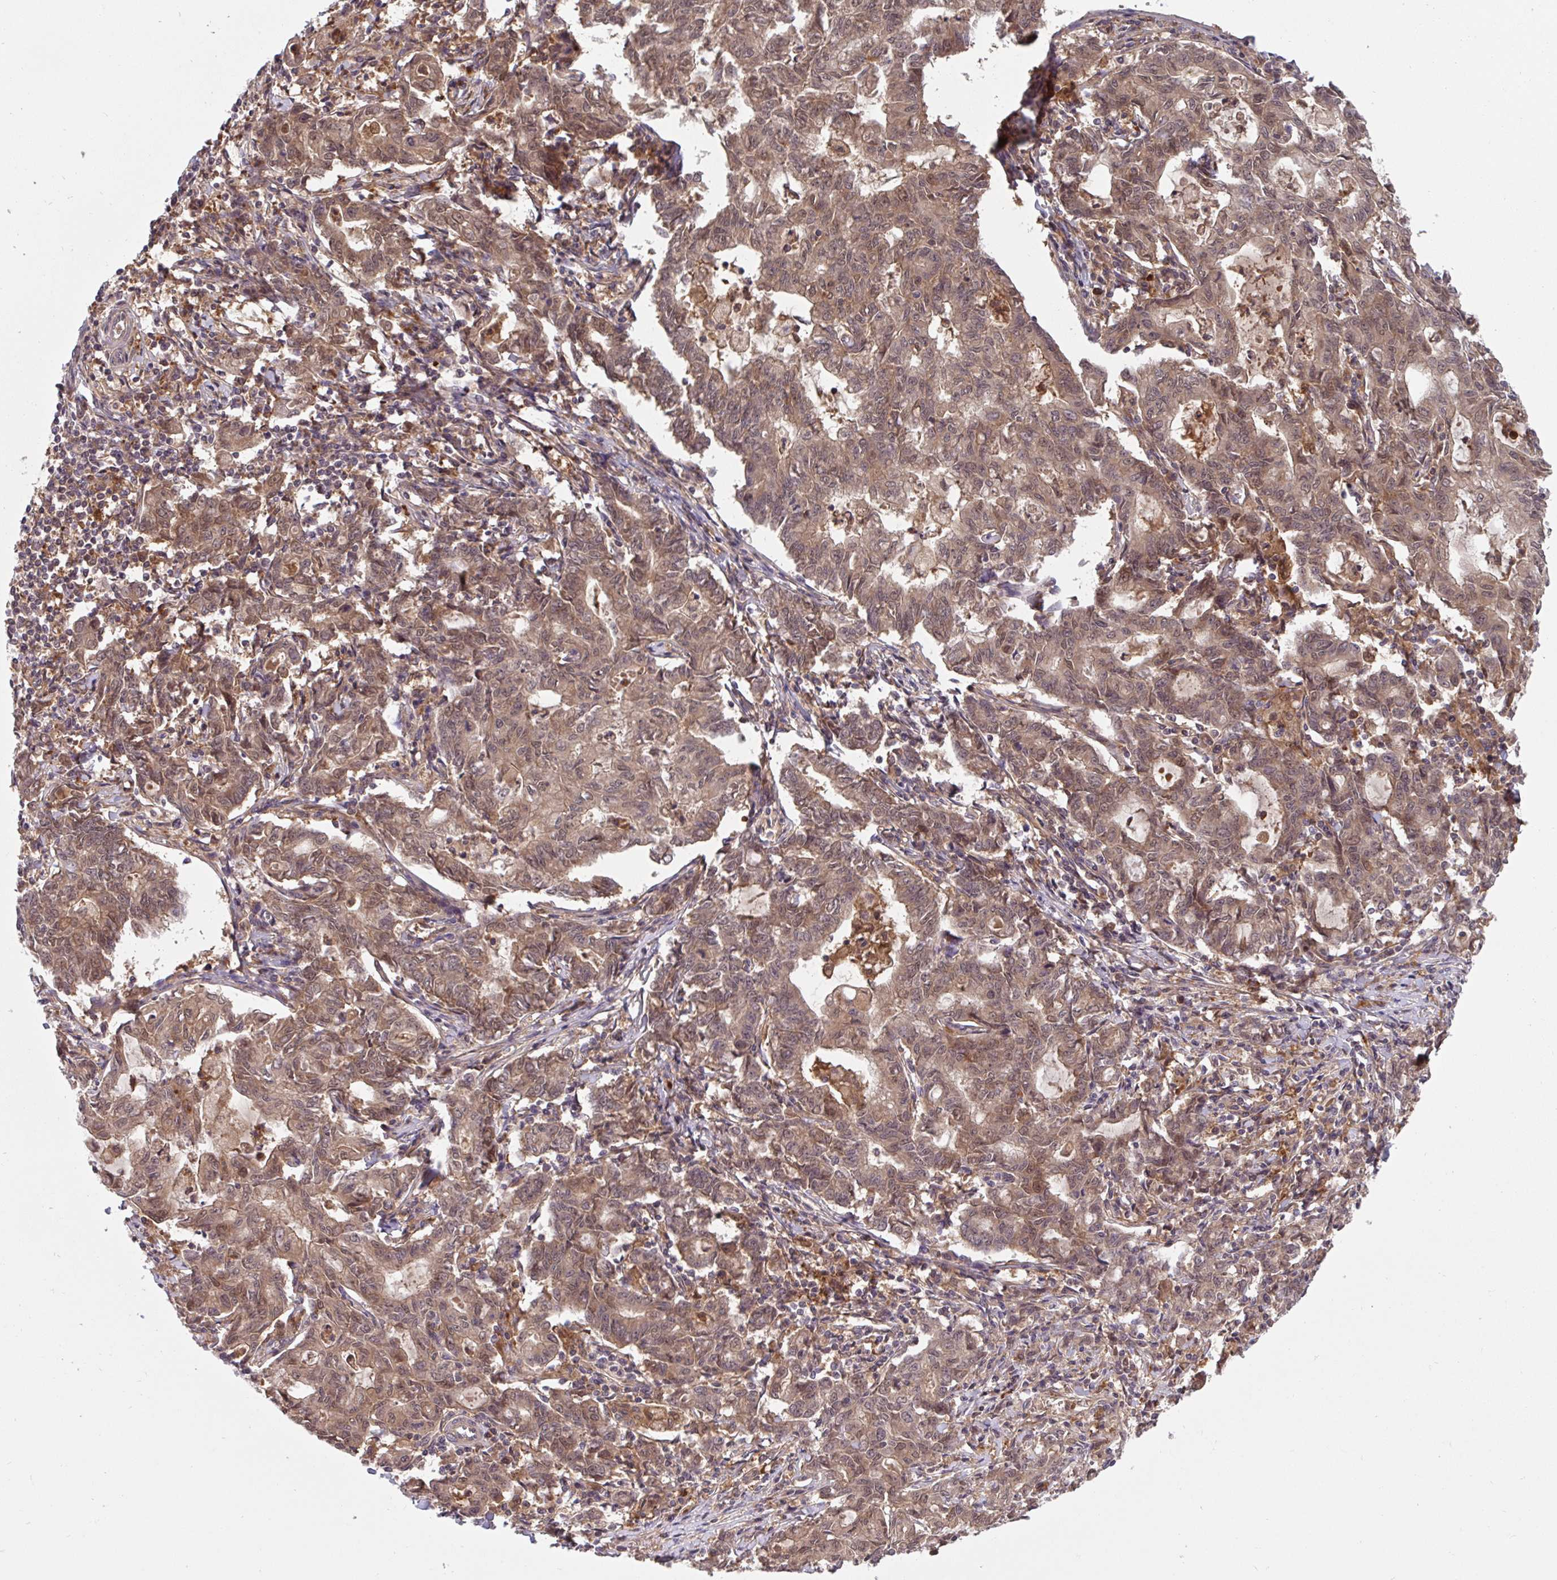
{"staining": {"intensity": "moderate", "quantity": ">75%", "location": "cytoplasmic/membranous,nuclear"}, "tissue": "stomach cancer", "cell_type": "Tumor cells", "image_type": "cancer", "snomed": [{"axis": "morphology", "description": "Adenocarcinoma, NOS"}, {"axis": "topography", "description": "Stomach, upper"}], "caption": "Immunohistochemical staining of human stomach cancer (adenocarcinoma) demonstrates medium levels of moderate cytoplasmic/membranous and nuclear expression in approximately >75% of tumor cells.", "gene": "TIGAR", "patient": {"sex": "female", "age": 79}}